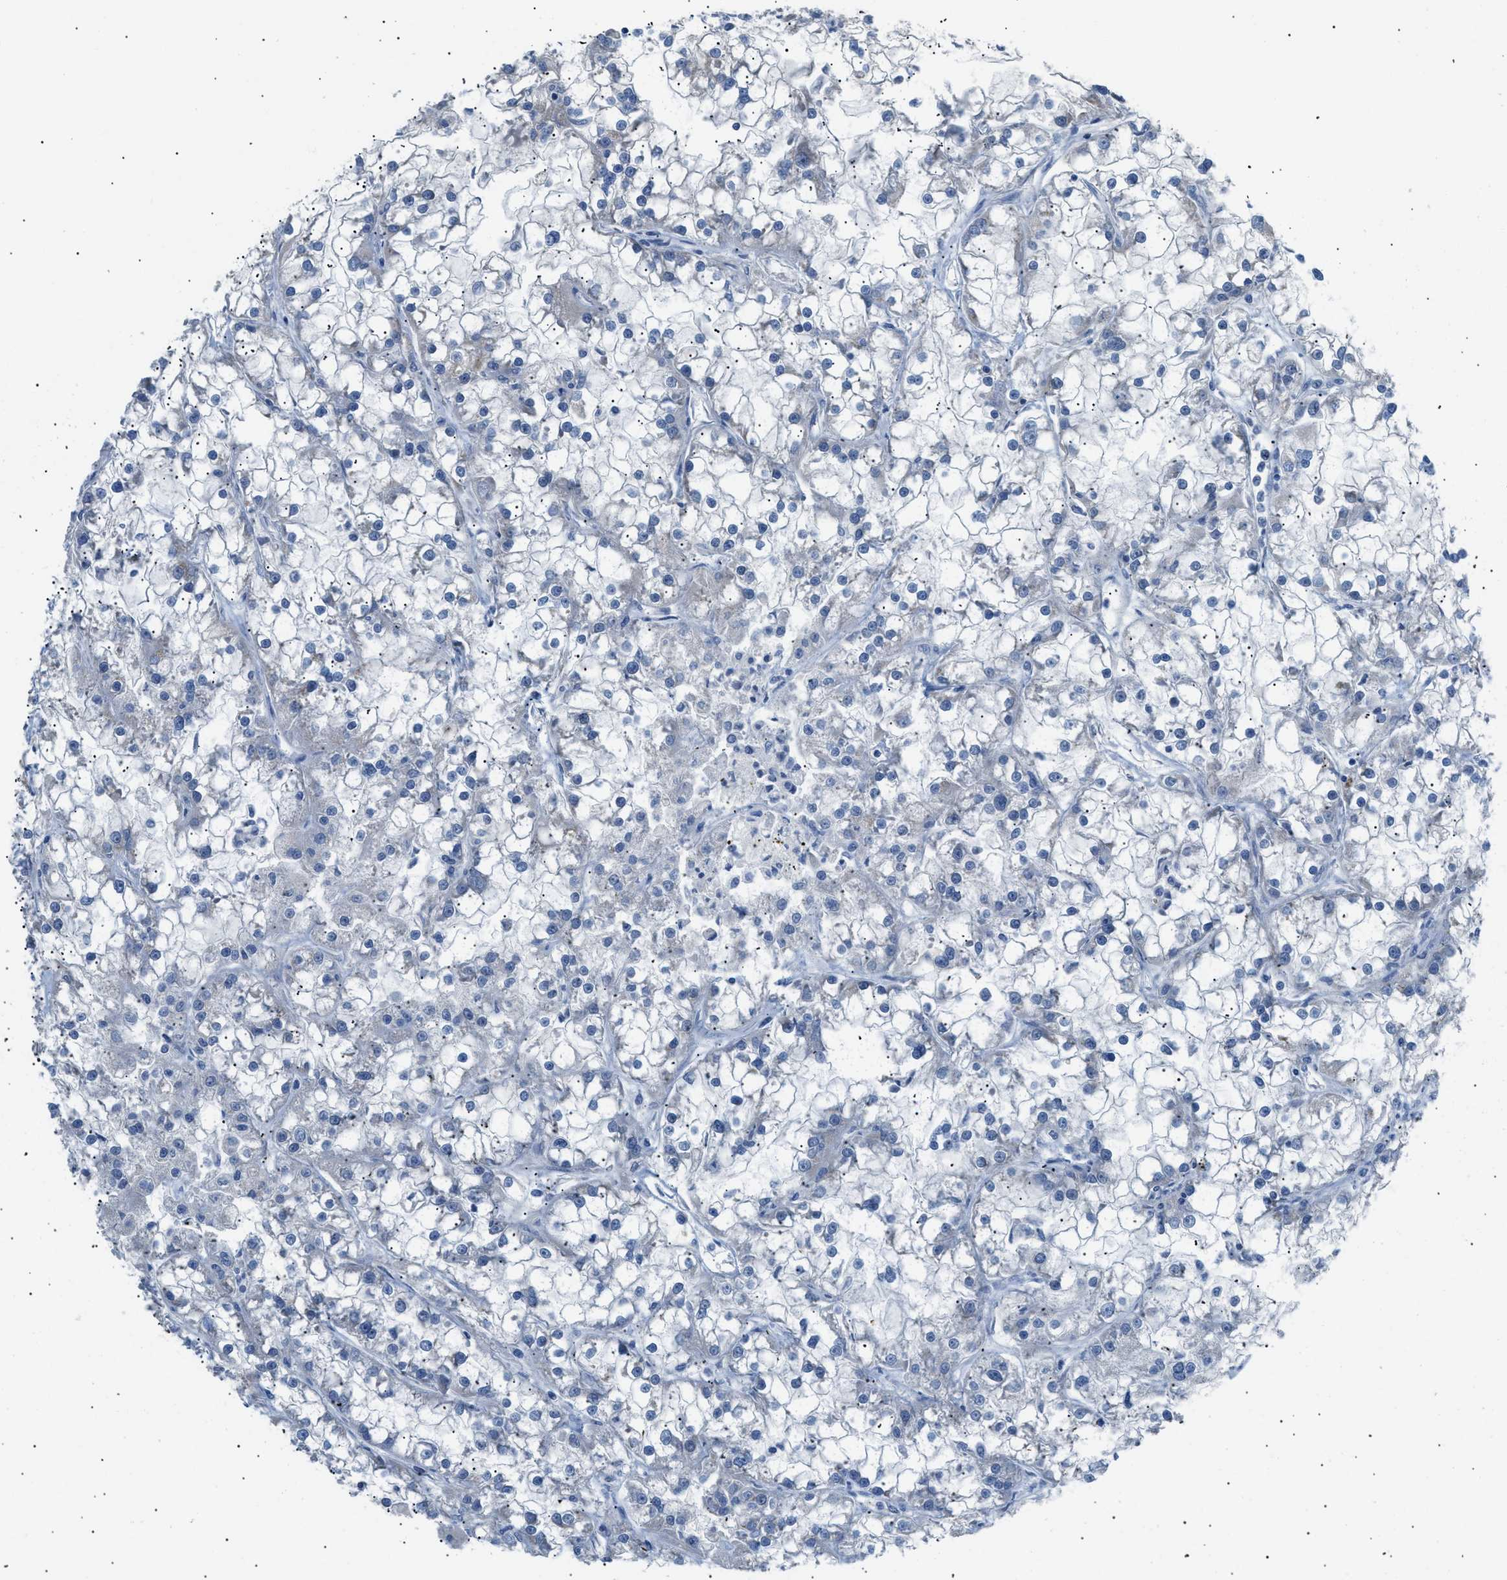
{"staining": {"intensity": "negative", "quantity": "none", "location": "none"}, "tissue": "renal cancer", "cell_type": "Tumor cells", "image_type": "cancer", "snomed": [{"axis": "morphology", "description": "Adenocarcinoma, NOS"}, {"axis": "topography", "description": "Kidney"}], "caption": "Adenocarcinoma (renal) was stained to show a protein in brown. There is no significant staining in tumor cells.", "gene": "ICA1", "patient": {"sex": "female", "age": 52}}